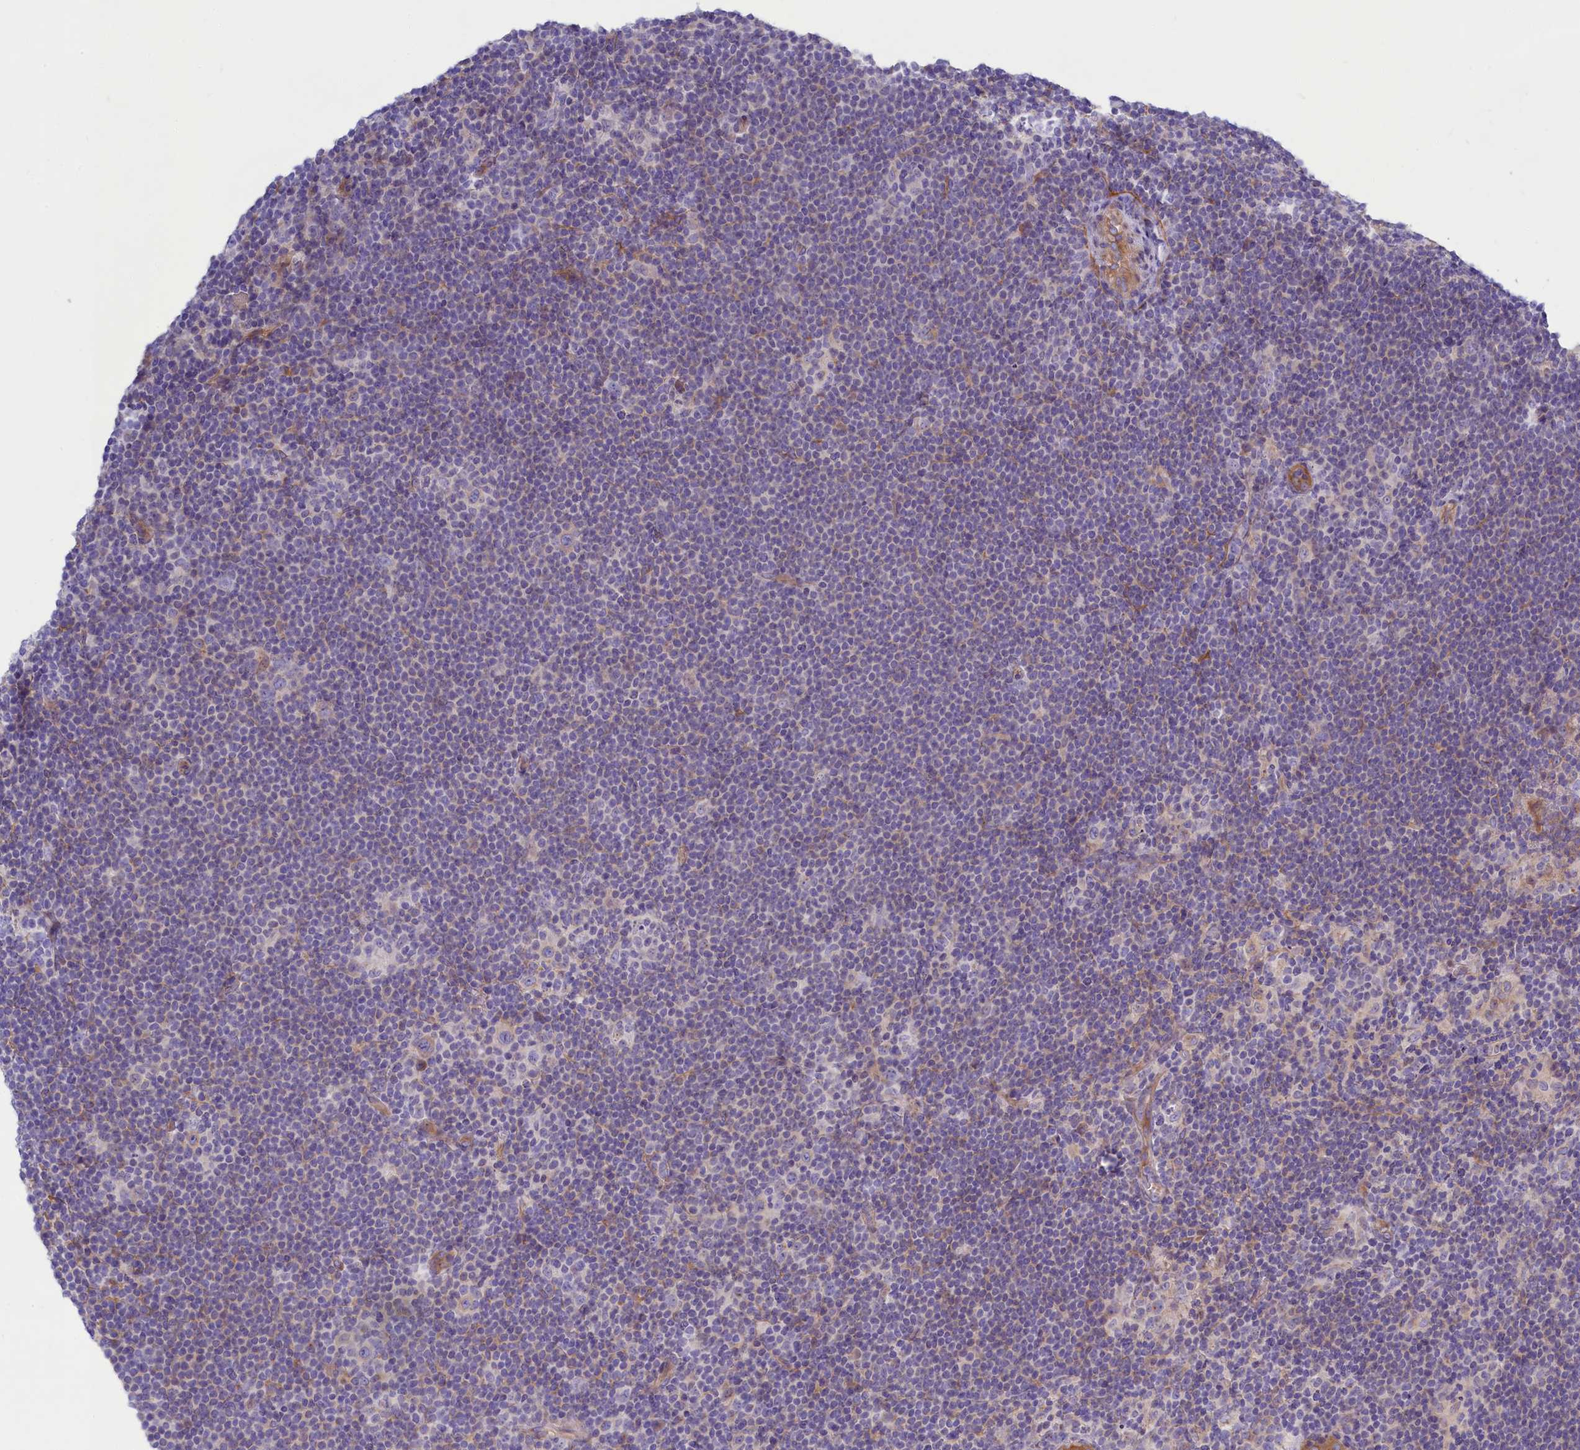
{"staining": {"intensity": "negative", "quantity": "none", "location": "none"}, "tissue": "lymphoma", "cell_type": "Tumor cells", "image_type": "cancer", "snomed": [{"axis": "morphology", "description": "Hodgkin's disease, NOS"}, {"axis": "topography", "description": "Lymph node"}], "caption": "Lymphoma was stained to show a protein in brown. There is no significant staining in tumor cells.", "gene": "PPP1R13L", "patient": {"sex": "female", "age": 57}}